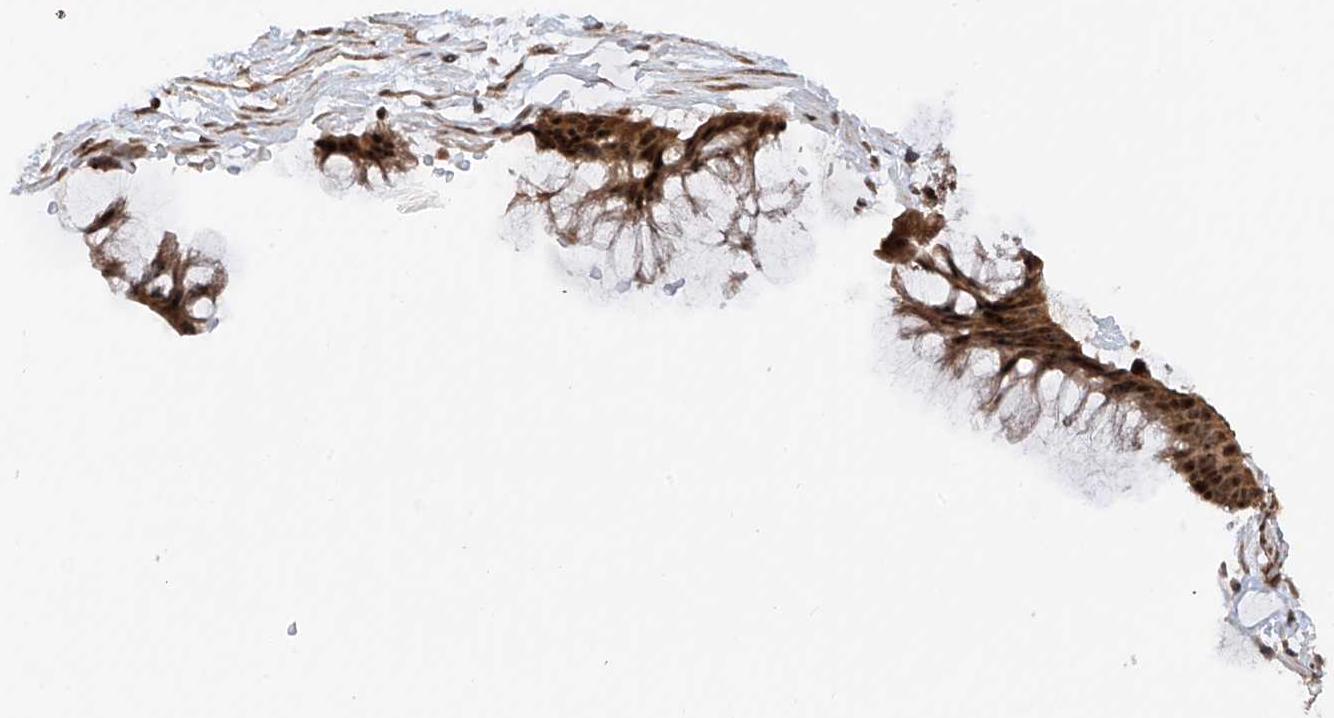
{"staining": {"intensity": "moderate", "quantity": ">75%", "location": "cytoplasmic/membranous,nuclear"}, "tissue": "ovarian cancer", "cell_type": "Tumor cells", "image_type": "cancer", "snomed": [{"axis": "morphology", "description": "Cystadenocarcinoma, mucinous, NOS"}, {"axis": "topography", "description": "Ovary"}], "caption": "Immunohistochemistry (IHC) (DAB (3,3'-diaminobenzidine)) staining of human ovarian cancer demonstrates moderate cytoplasmic/membranous and nuclear protein expression in approximately >75% of tumor cells.", "gene": "C1orf131", "patient": {"sex": "female", "age": 37}}